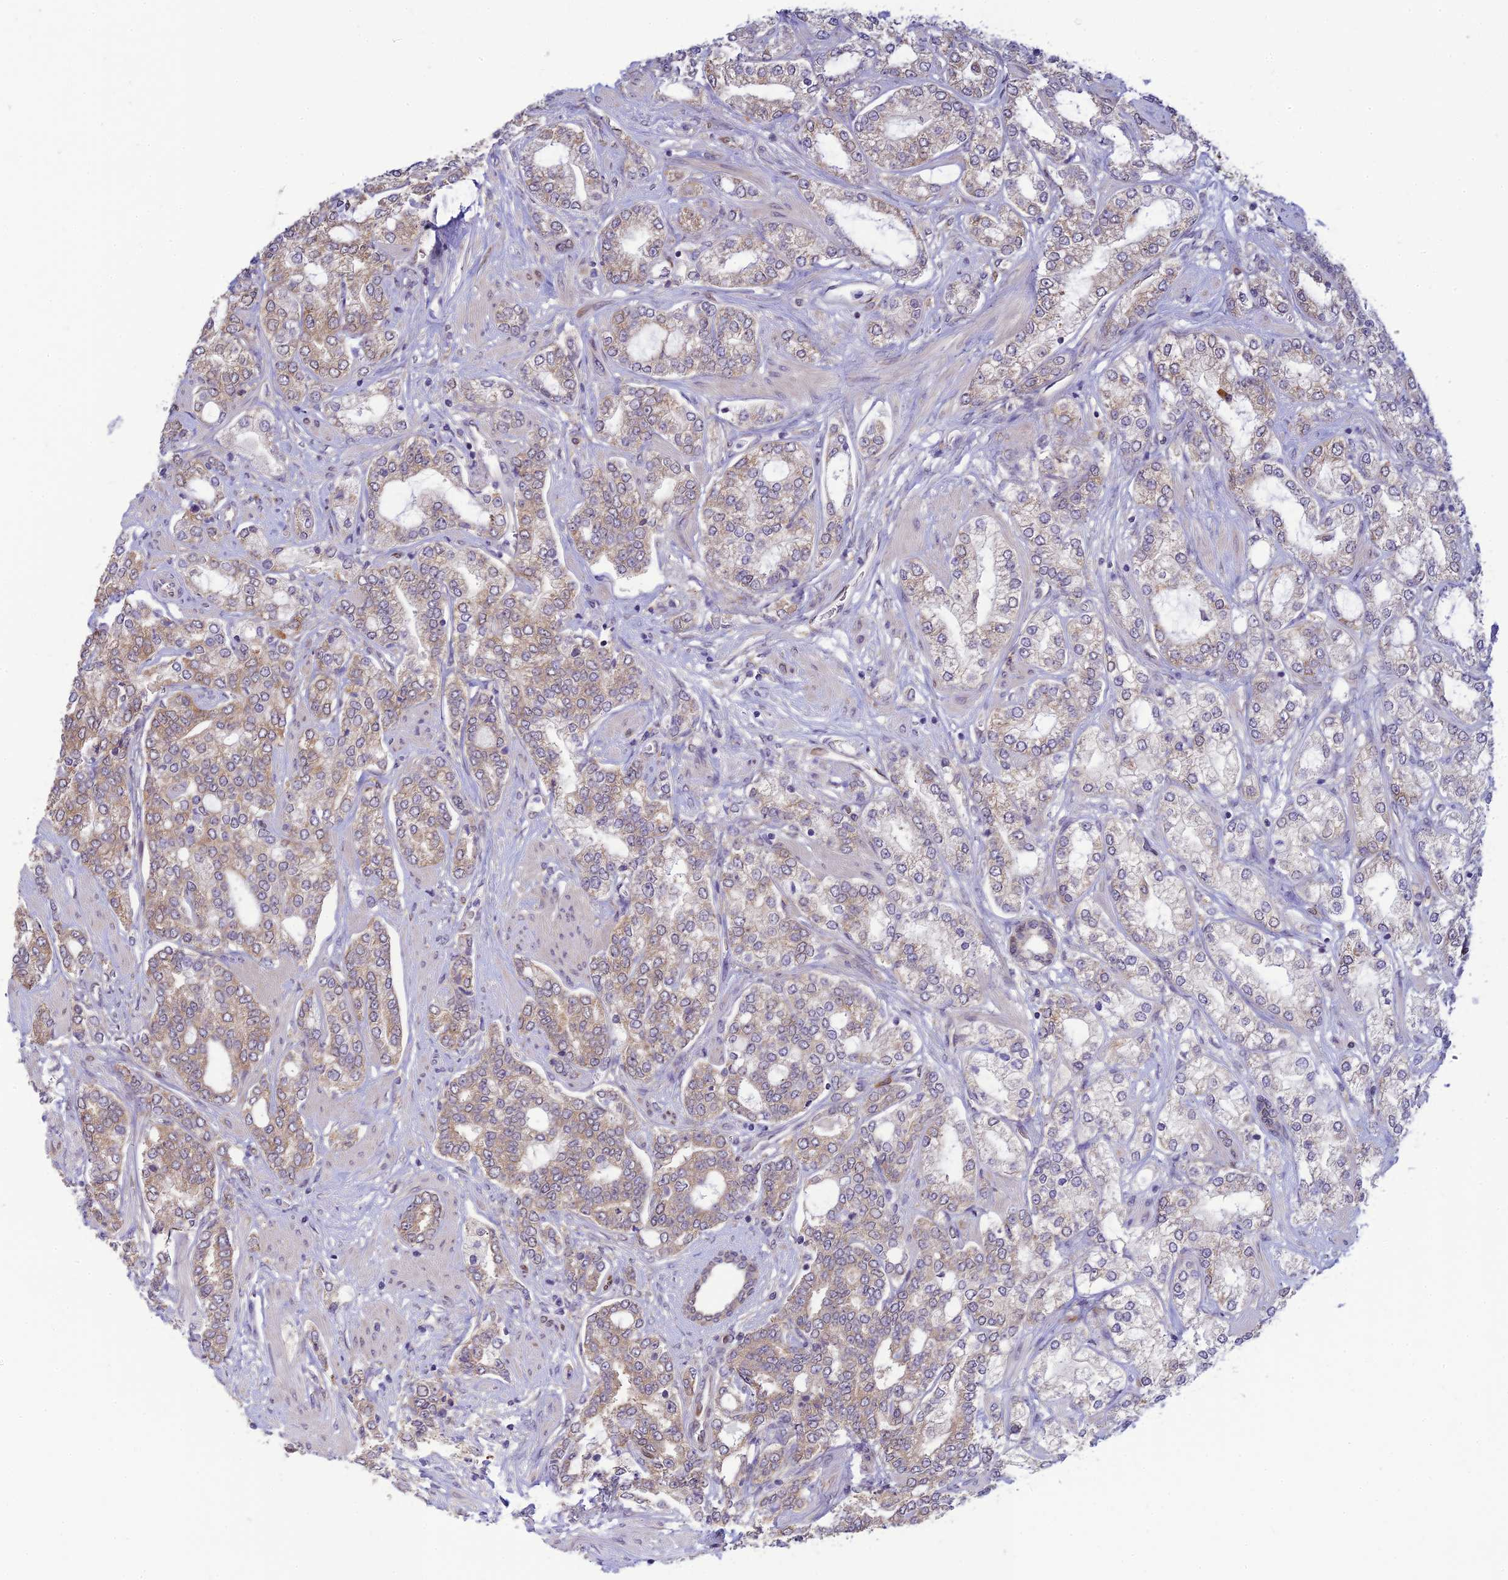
{"staining": {"intensity": "weak", "quantity": "25%-75%", "location": "cytoplasmic/membranous"}, "tissue": "prostate cancer", "cell_type": "Tumor cells", "image_type": "cancer", "snomed": [{"axis": "morphology", "description": "Adenocarcinoma, High grade"}, {"axis": "topography", "description": "Prostate"}], "caption": "Immunohistochemistry (IHC) image of neoplastic tissue: prostate high-grade adenocarcinoma stained using immunohistochemistry shows low levels of weak protein expression localized specifically in the cytoplasmic/membranous of tumor cells, appearing as a cytoplasmic/membranous brown color.", "gene": "SKIC8", "patient": {"sex": "male", "age": 64}}